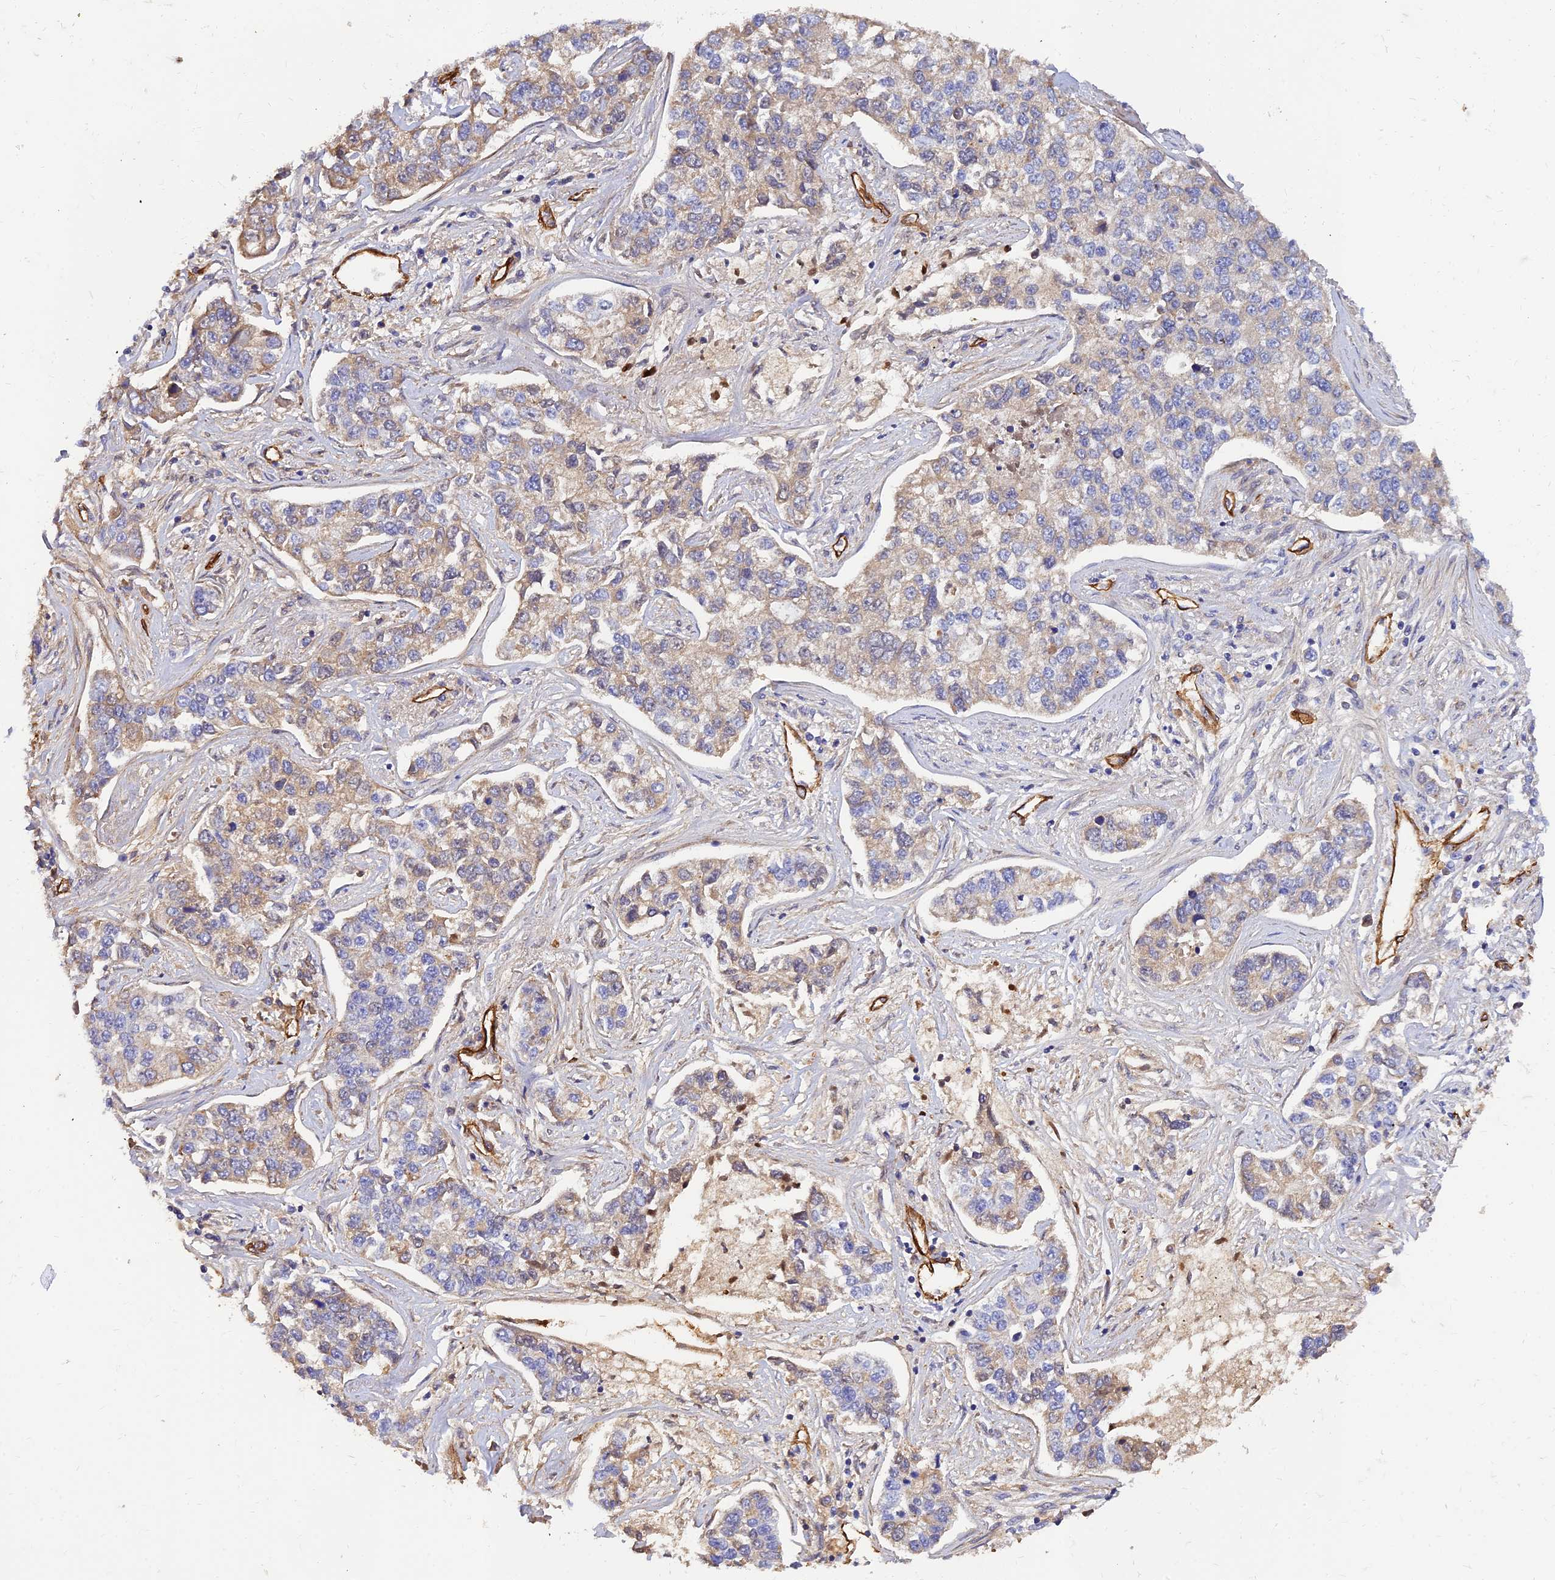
{"staining": {"intensity": "weak", "quantity": "<25%", "location": "cytoplasmic/membranous"}, "tissue": "lung cancer", "cell_type": "Tumor cells", "image_type": "cancer", "snomed": [{"axis": "morphology", "description": "Adenocarcinoma, NOS"}, {"axis": "topography", "description": "Lung"}], "caption": "Tumor cells are negative for protein expression in human lung cancer (adenocarcinoma). (Brightfield microscopy of DAB (3,3'-diaminobenzidine) immunohistochemistry at high magnification).", "gene": "MRPL35", "patient": {"sex": "male", "age": 49}}